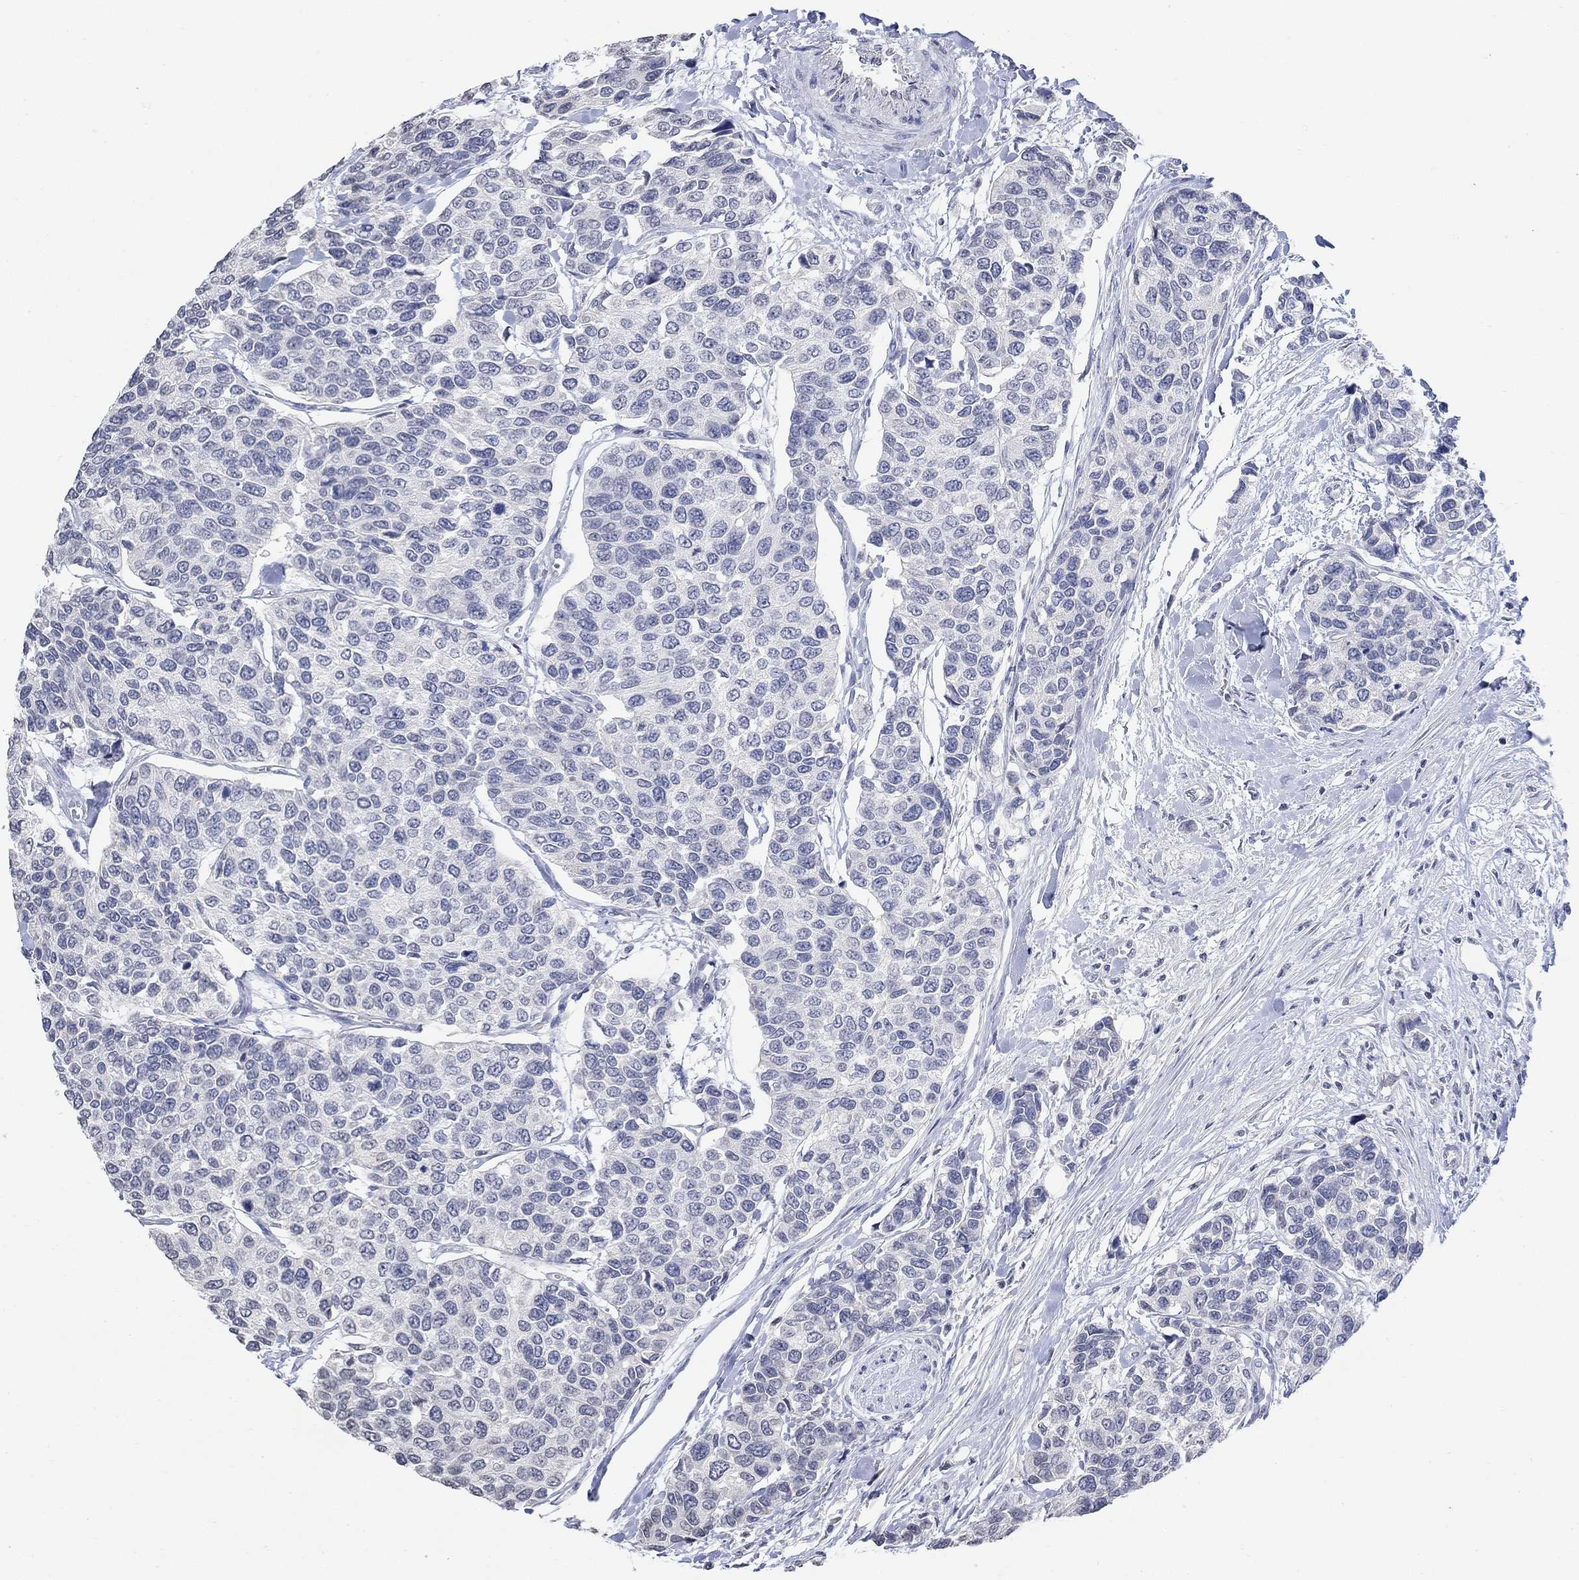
{"staining": {"intensity": "negative", "quantity": "none", "location": "none"}, "tissue": "urothelial cancer", "cell_type": "Tumor cells", "image_type": "cancer", "snomed": [{"axis": "morphology", "description": "Urothelial carcinoma, High grade"}, {"axis": "topography", "description": "Urinary bladder"}], "caption": "The histopathology image displays no staining of tumor cells in urothelial carcinoma (high-grade).", "gene": "TMEM255A", "patient": {"sex": "male", "age": 77}}